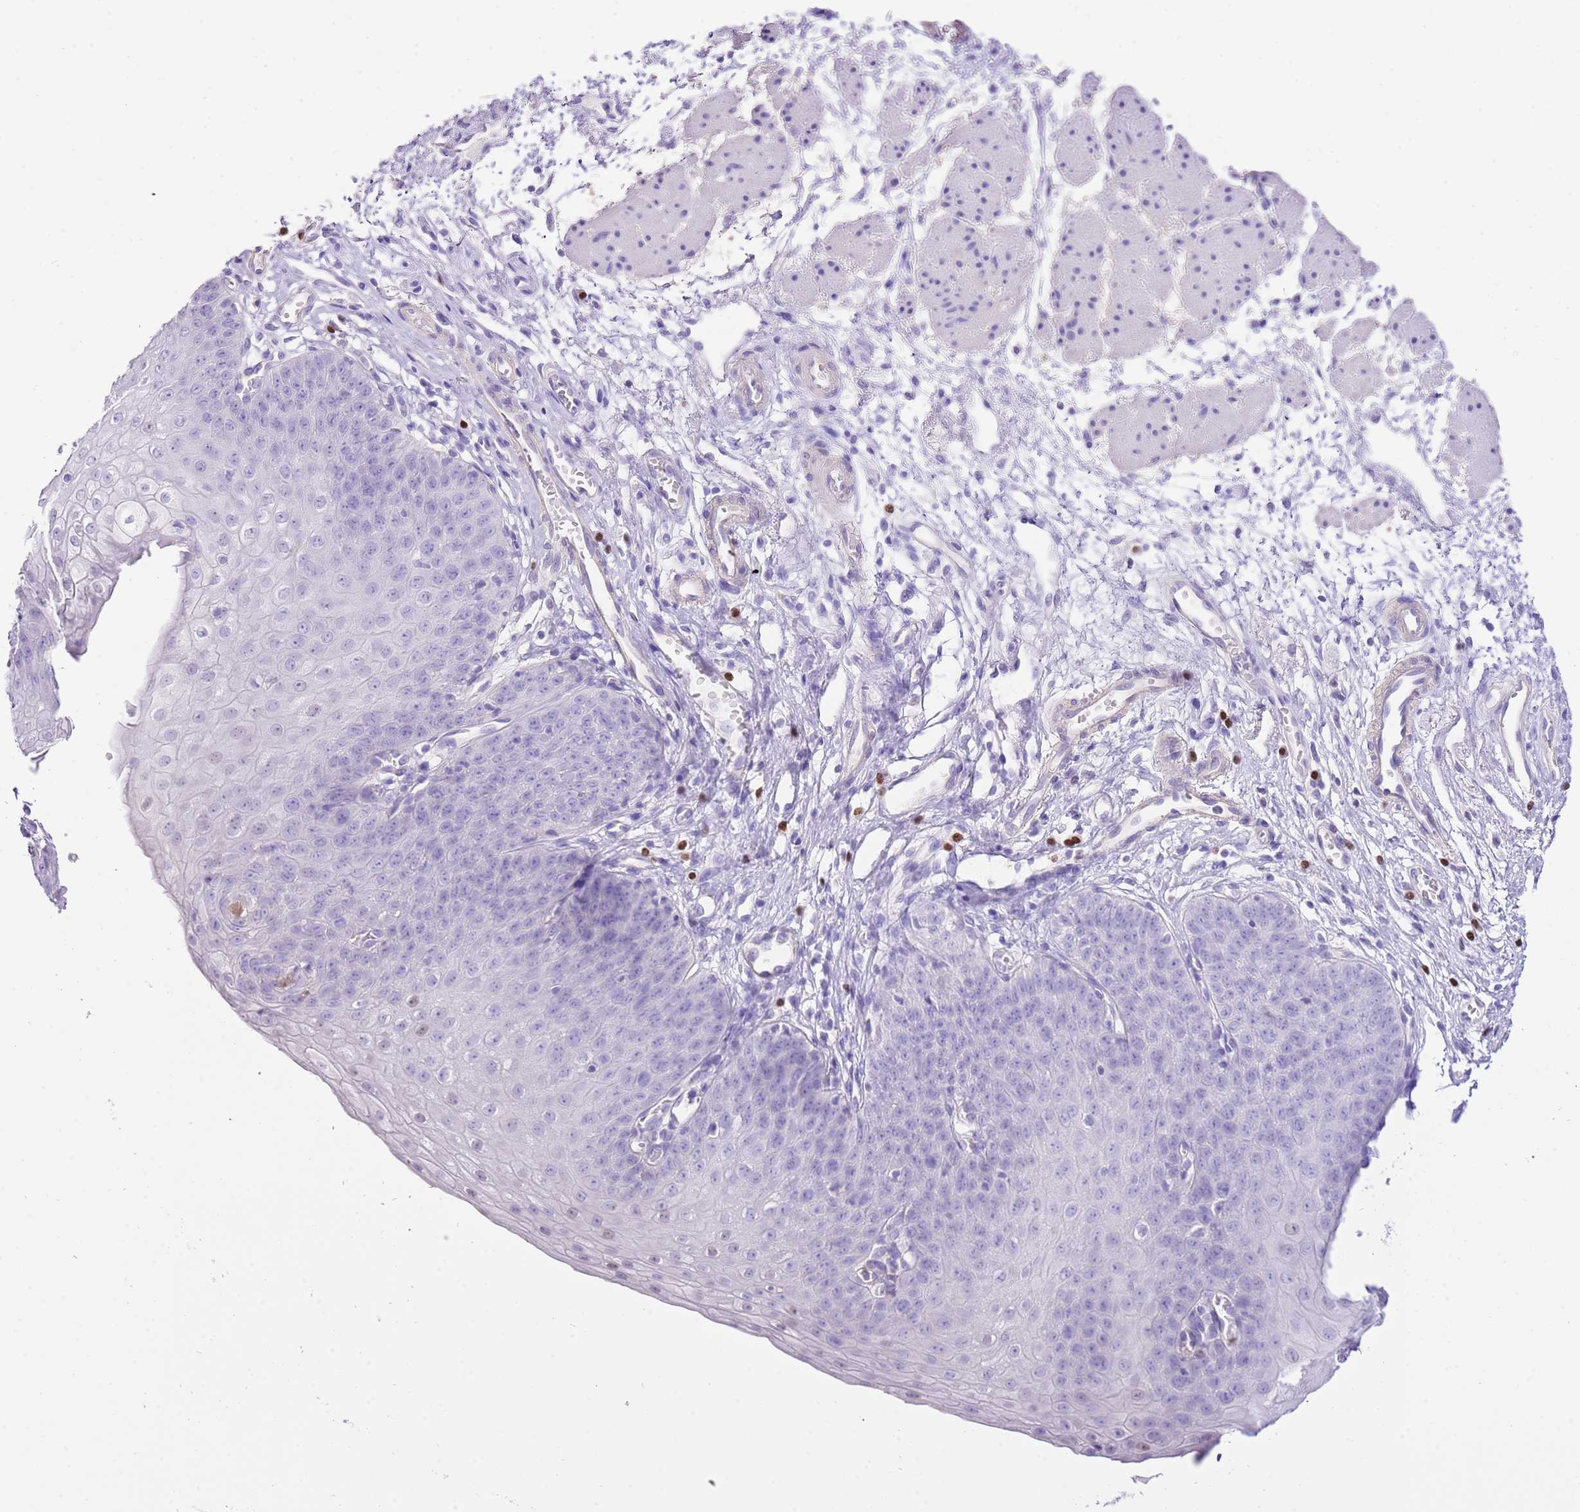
{"staining": {"intensity": "negative", "quantity": "none", "location": "none"}, "tissue": "esophagus", "cell_type": "Squamous epithelial cells", "image_type": "normal", "snomed": [{"axis": "morphology", "description": "Normal tissue, NOS"}, {"axis": "topography", "description": "Esophagus"}], "caption": "IHC histopathology image of benign esophagus: human esophagus stained with DAB (3,3'-diaminobenzidine) displays no significant protein positivity in squamous epithelial cells. Brightfield microscopy of immunohistochemistry (IHC) stained with DAB (3,3'-diaminobenzidine) (brown) and hematoxylin (blue), captured at high magnification.", "gene": "BHLHA15", "patient": {"sex": "male", "age": 71}}